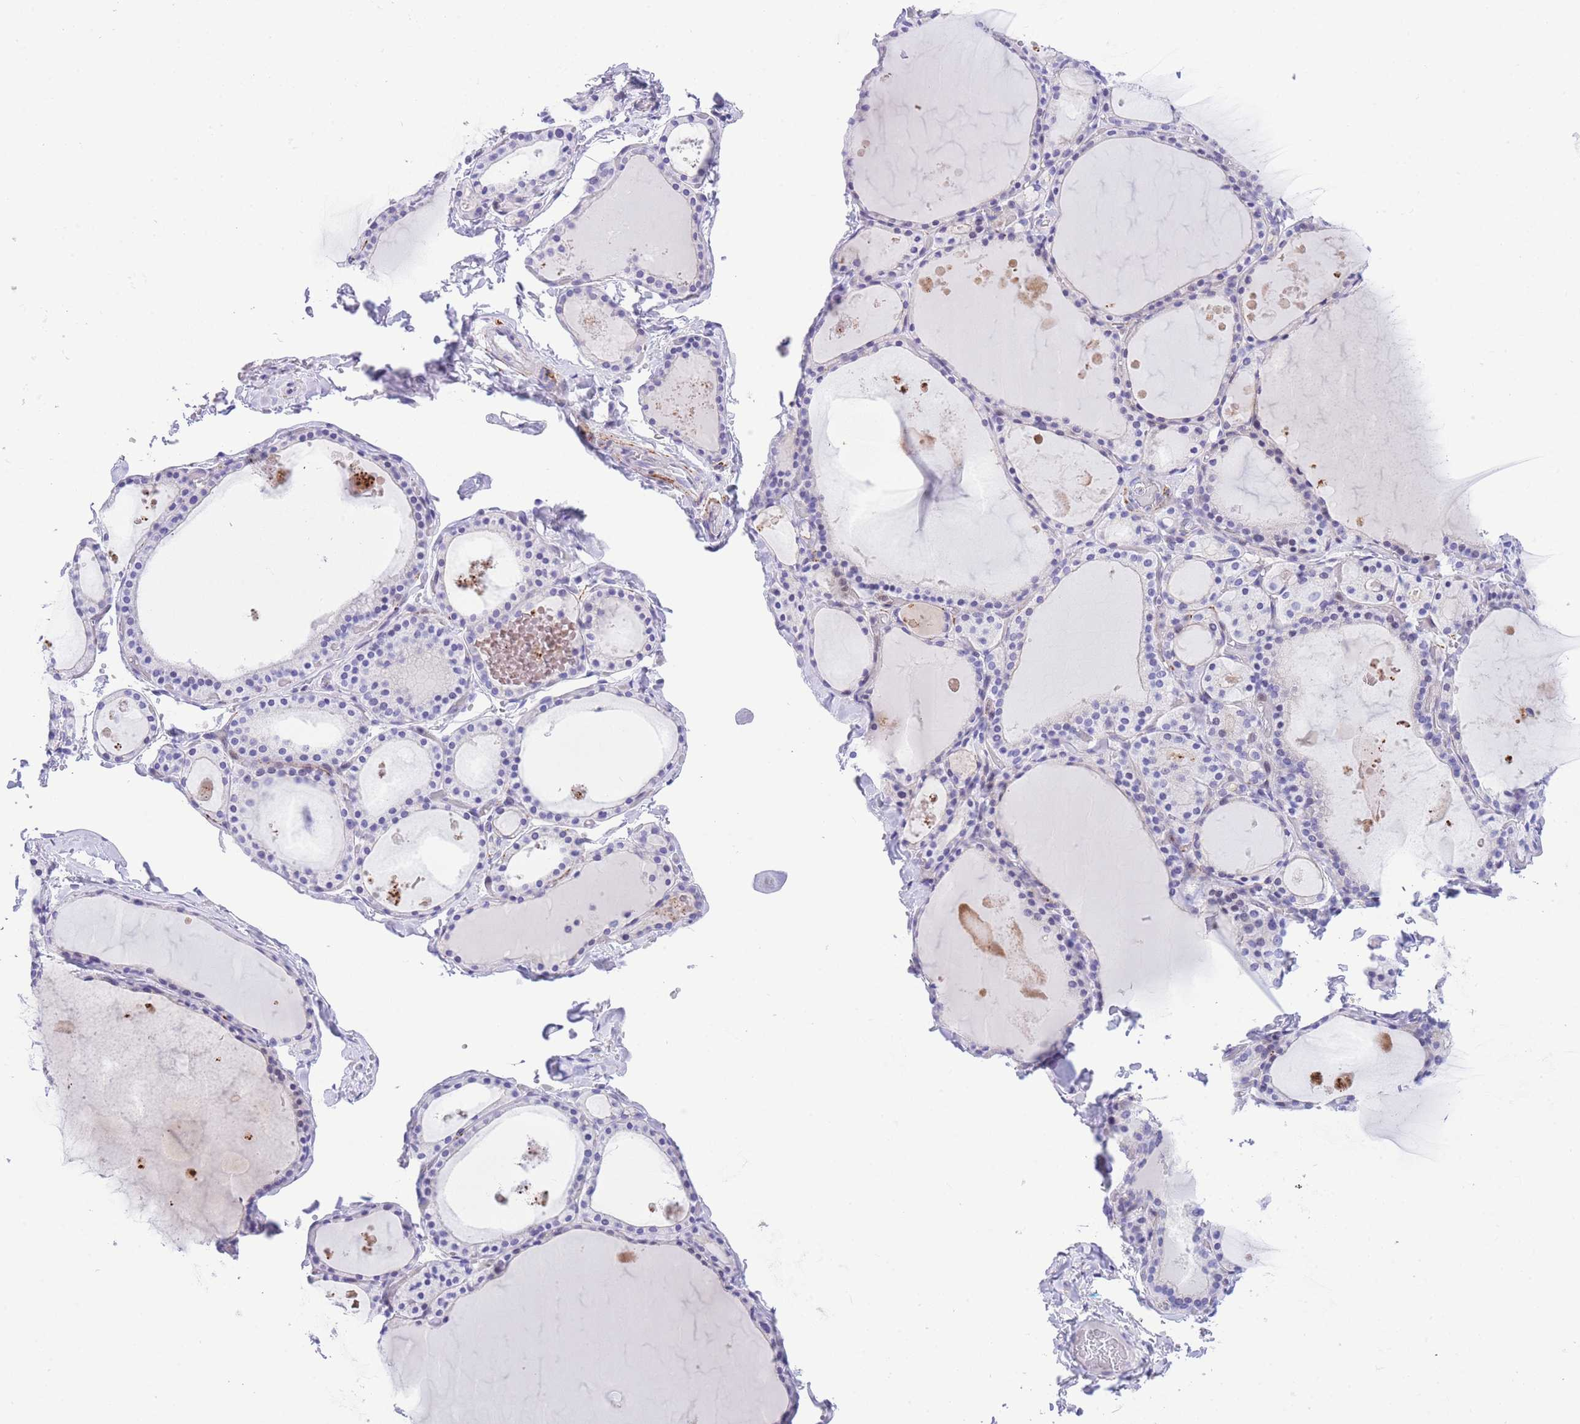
{"staining": {"intensity": "negative", "quantity": "none", "location": "none"}, "tissue": "thyroid gland", "cell_type": "Glandular cells", "image_type": "normal", "snomed": [{"axis": "morphology", "description": "Normal tissue, NOS"}, {"axis": "topography", "description": "Thyroid gland"}], "caption": "Unremarkable thyroid gland was stained to show a protein in brown. There is no significant staining in glandular cells. The staining was performed using DAB (3,3'-diaminobenzidine) to visualize the protein expression in brown, while the nuclei were stained in blue with hematoxylin (Magnification: 20x).", "gene": "TIFAB", "patient": {"sex": "male", "age": 56}}